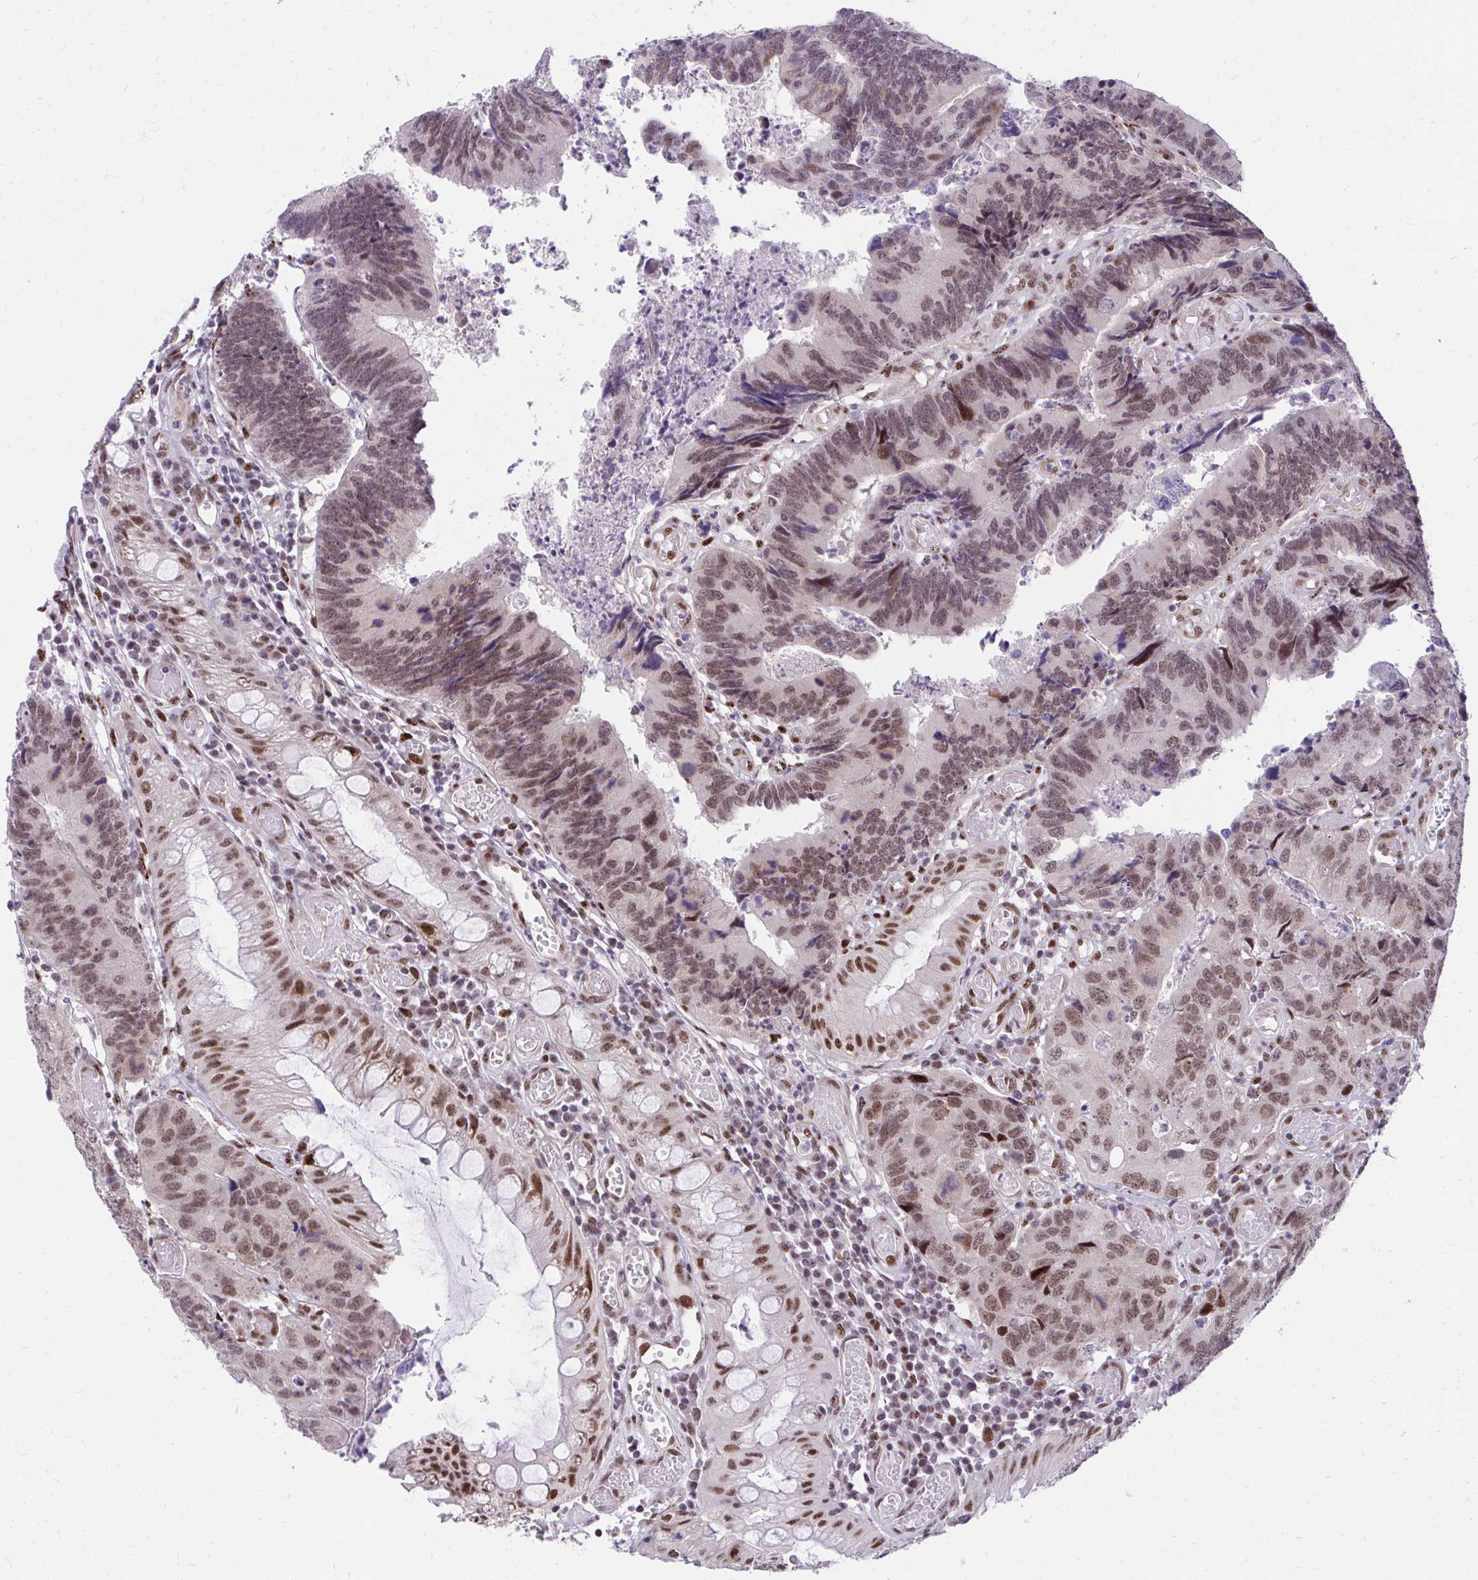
{"staining": {"intensity": "moderate", "quantity": ">75%", "location": "nuclear"}, "tissue": "colorectal cancer", "cell_type": "Tumor cells", "image_type": "cancer", "snomed": [{"axis": "morphology", "description": "Adenocarcinoma, NOS"}, {"axis": "topography", "description": "Colon"}], "caption": "Moderate nuclear positivity for a protein is appreciated in approximately >75% of tumor cells of adenocarcinoma (colorectal) using IHC.", "gene": "HOXA4", "patient": {"sex": "female", "age": 67}}